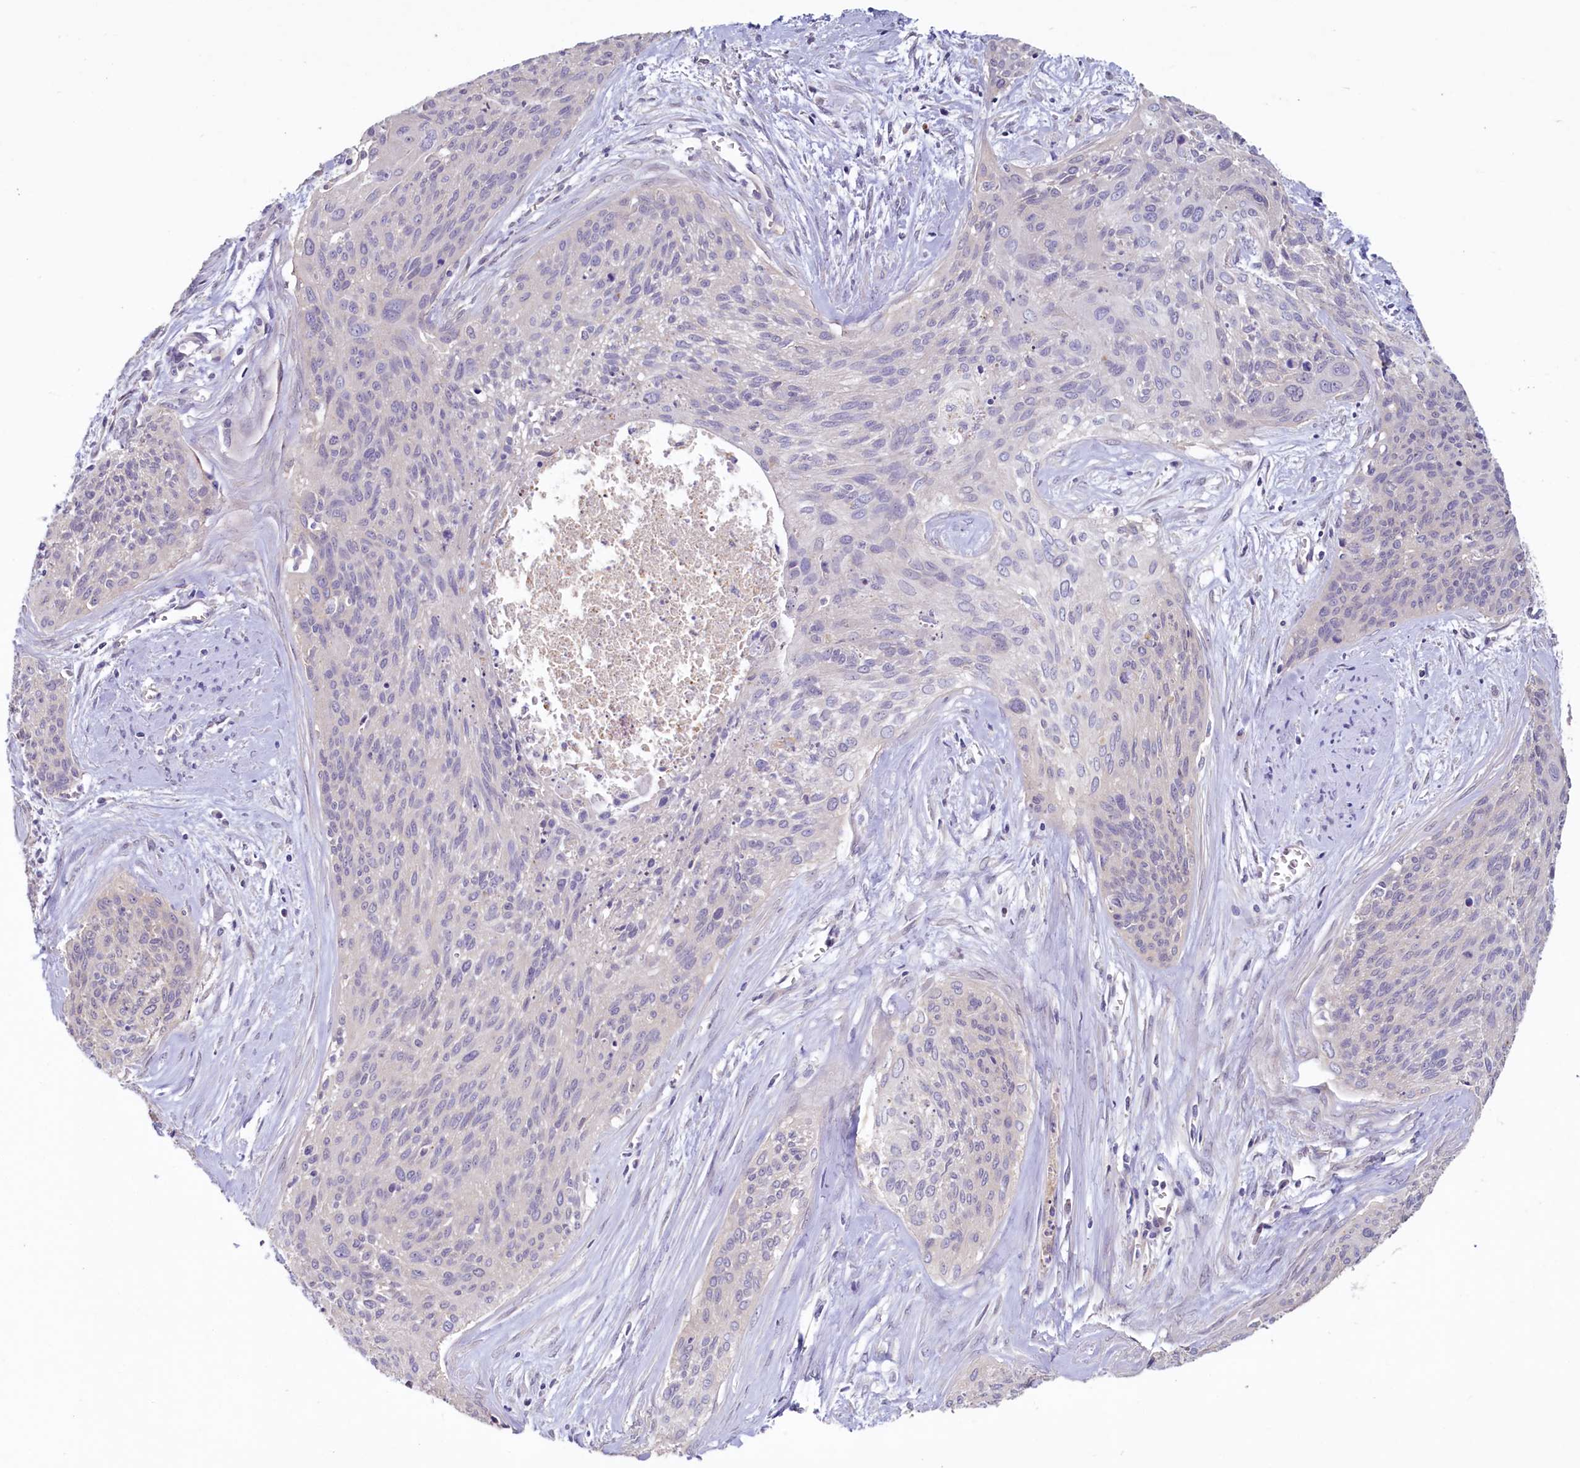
{"staining": {"intensity": "negative", "quantity": "none", "location": "none"}, "tissue": "cervical cancer", "cell_type": "Tumor cells", "image_type": "cancer", "snomed": [{"axis": "morphology", "description": "Squamous cell carcinoma, NOS"}, {"axis": "topography", "description": "Cervix"}], "caption": "Squamous cell carcinoma (cervical) stained for a protein using immunohistochemistry displays no positivity tumor cells.", "gene": "PDE6D", "patient": {"sex": "female", "age": 55}}